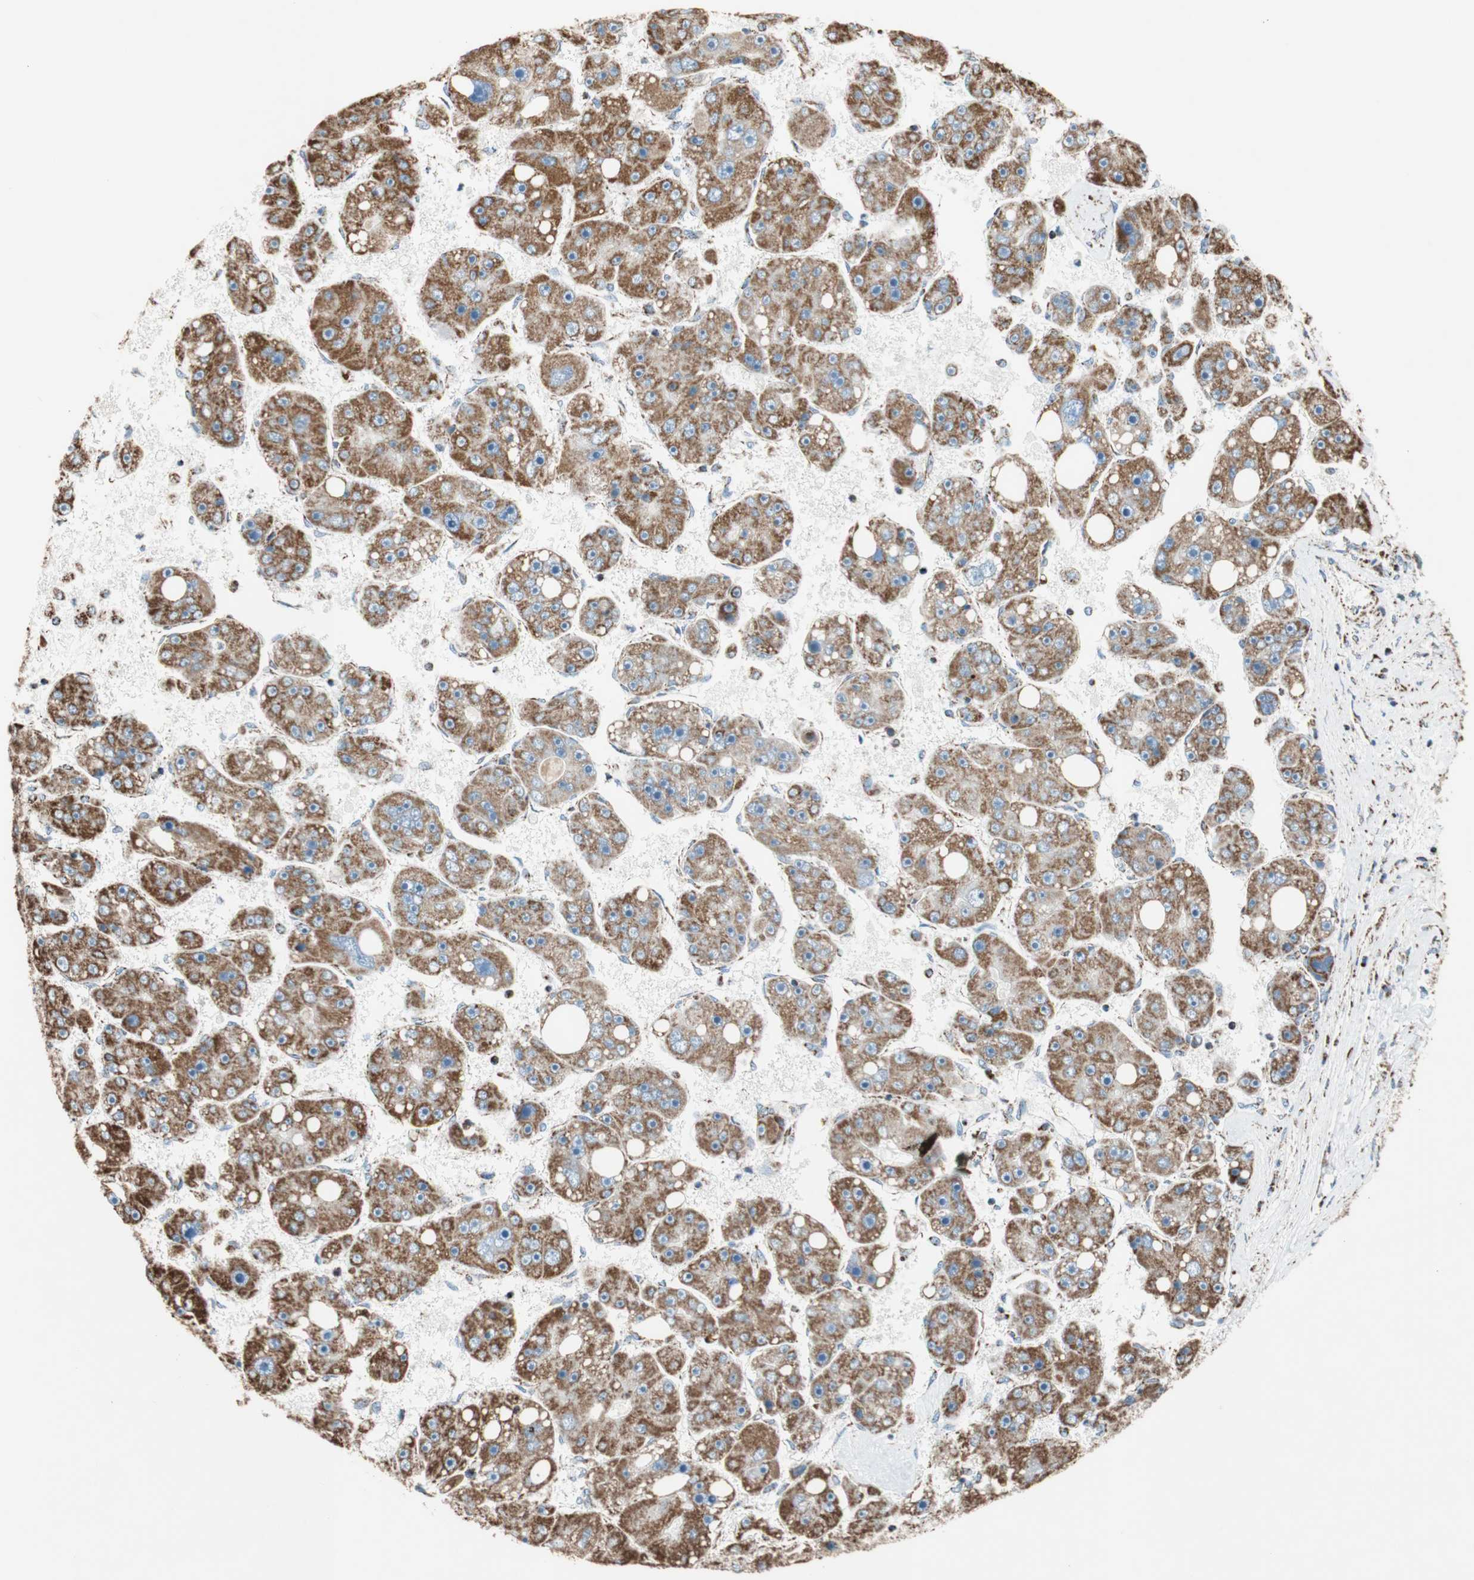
{"staining": {"intensity": "strong", "quantity": ">75%", "location": "cytoplasmic/membranous"}, "tissue": "liver cancer", "cell_type": "Tumor cells", "image_type": "cancer", "snomed": [{"axis": "morphology", "description": "Carcinoma, Hepatocellular, NOS"}, {"axis": "topography", "description": "Liver"}], "caption": "Immunohistochemical staining of human hepatocellular carcinoma (liver) reveals strong cytoplasmic/membranous protein staining in approximately >75% of tumor cells. Using DAB (brown) and hematoxylin (blue) stains, captured at high magnification using brightfield microscopy.", "gene": "PCSK4", "patient": {"sex": "female", "age": 61}}